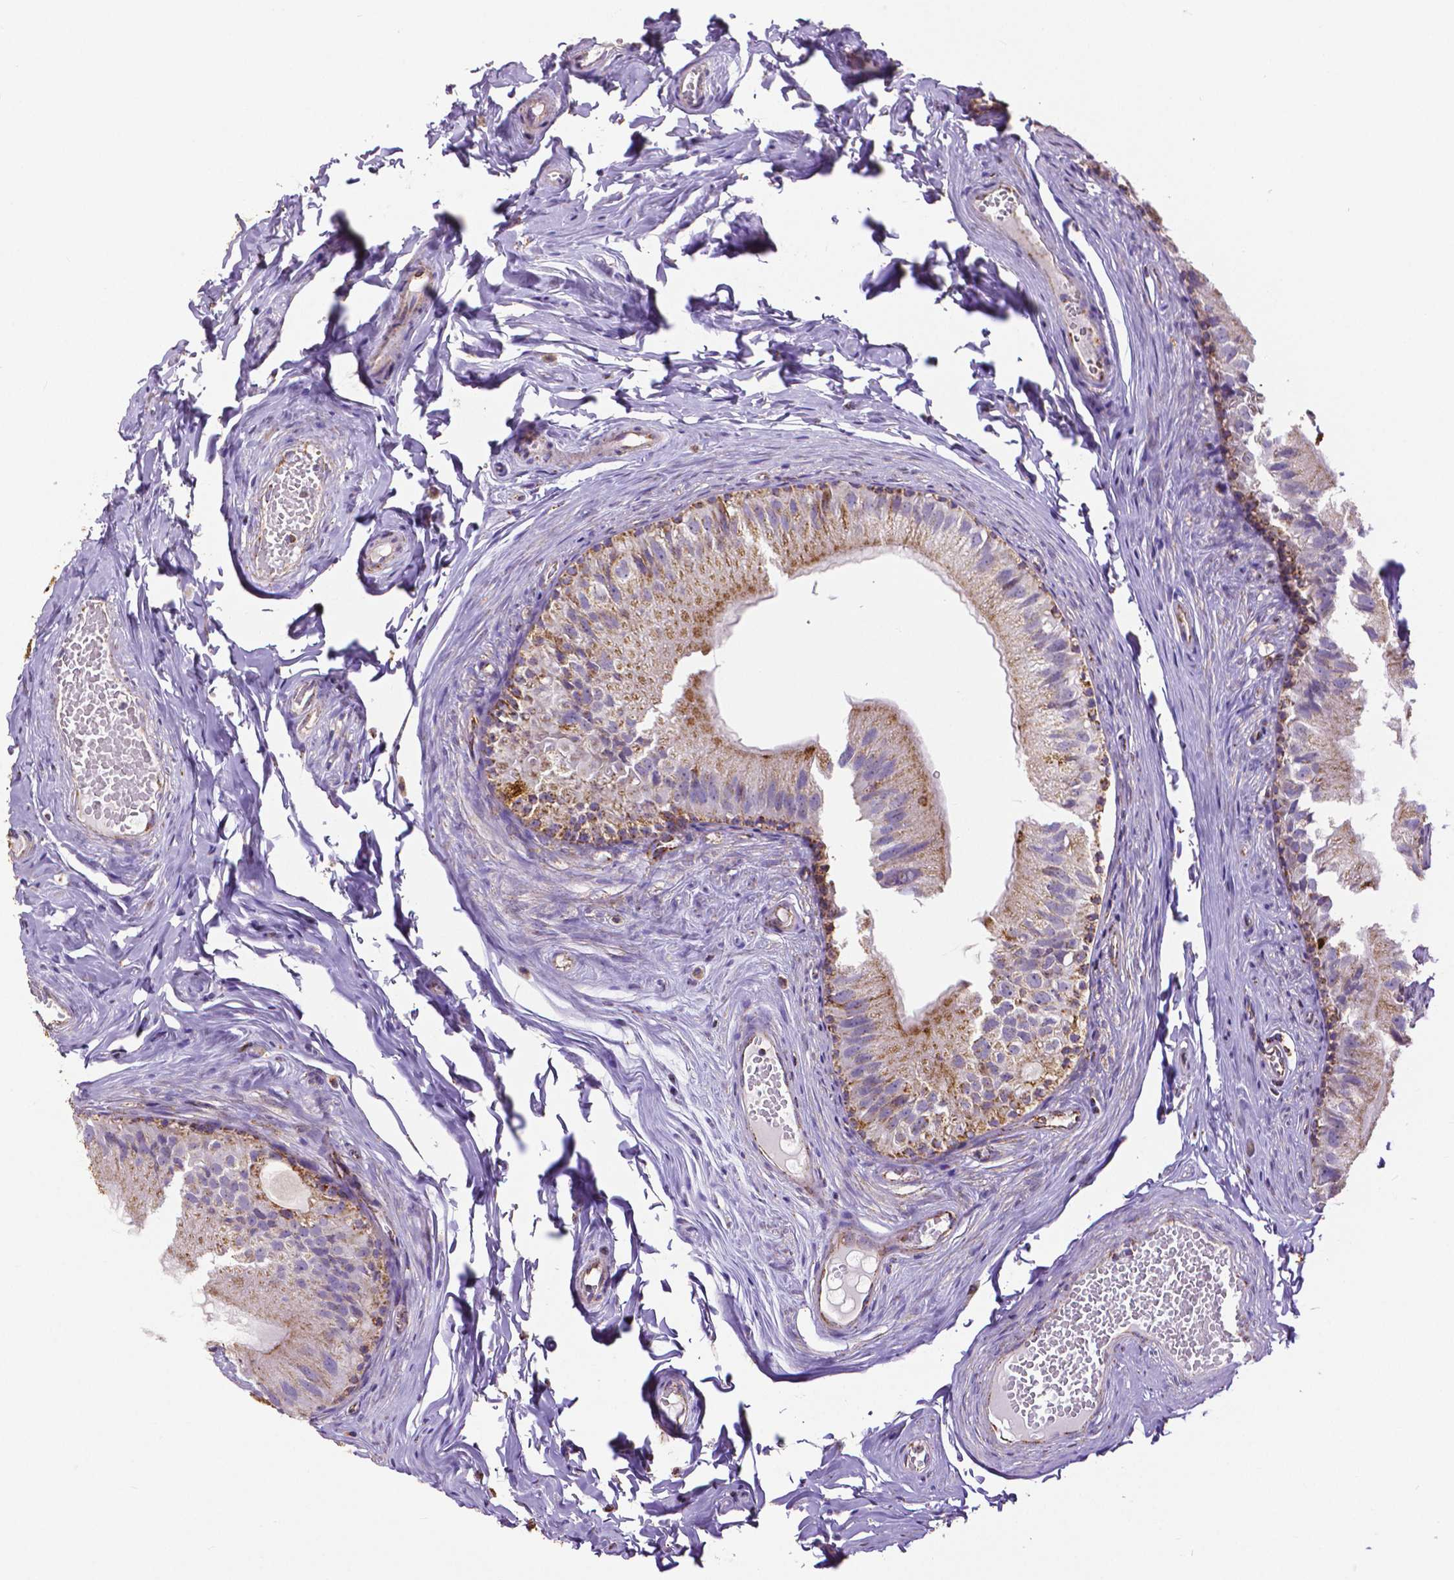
{"staining": {"intensity": "moderate", "quantity": "<25%", "location": "cytoplasmic/membranous"}, "tissue": "epididymis", "cell_type": "Glandular cells", "image_type": "normal", "snomed": [{"axis": "morphology", "description": "Normal tissue, NOS"}, {"axis": "topography", "description": "Epididymis"}], "caption": "Unremarkable epididymis was stained to show a protein in brown. There is low levels of moderate cytoplasmic/membranous staining in approximately <25% of glandular cells. Nuclei are stained in blue.", "gene": "MACC1", "patient": {"sex": "male", "age": 45}}